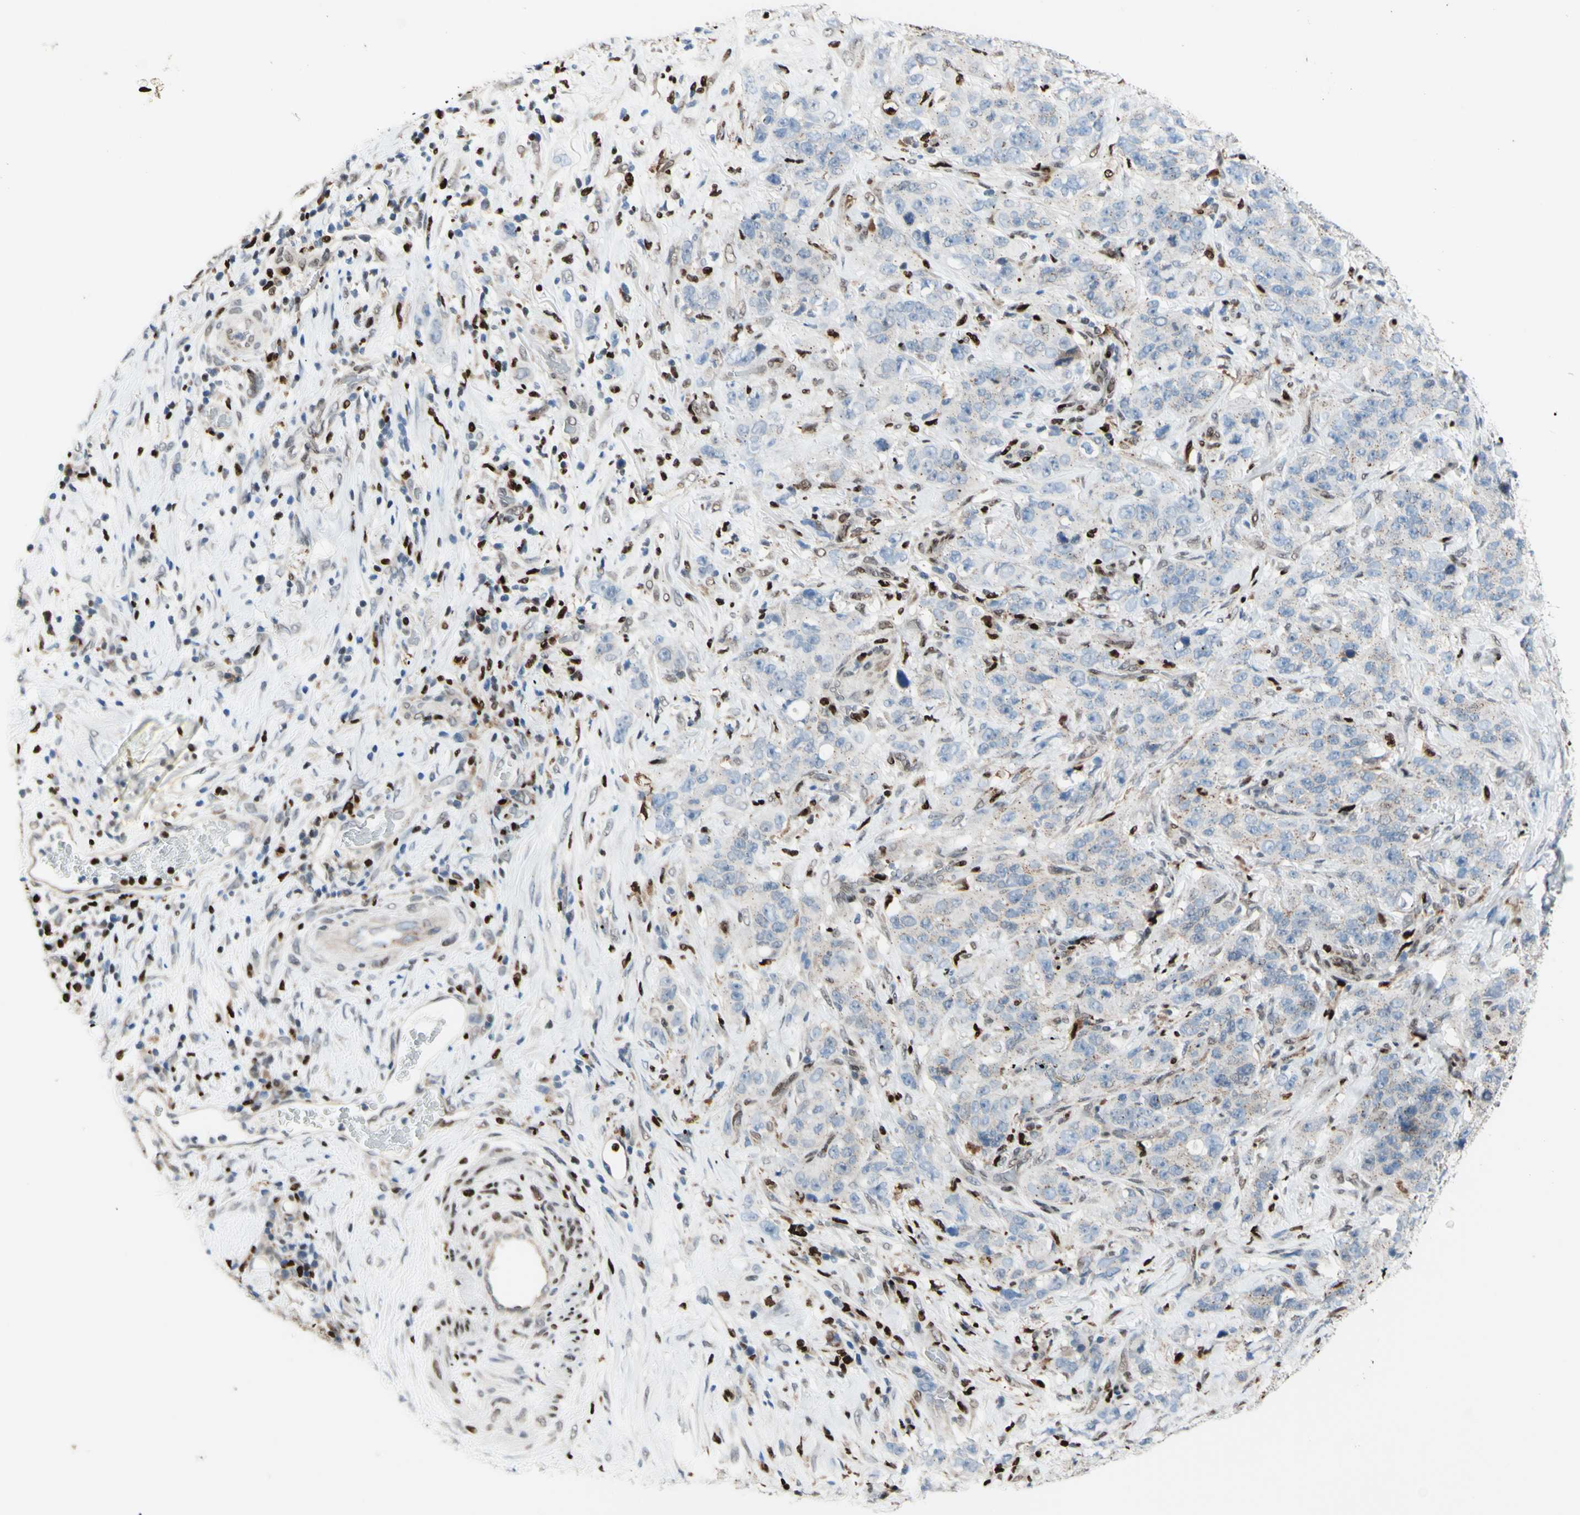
{"staining": {"intensity": "negative", "quantity": "none", "location": "none"}, "tissue": "stomach cancer", "cell_type": "Tumor cells", "image_type": "cancer", "snomed": [{"axis": "morphology", "description": "Adenocarcinoma, NOS"}, {"axis": "topography", "description": "Stomach"}], "caption": "An immunohistochemistry micrograph of adenocarcinoma (stomach) is shown. There is no staining in tumor cells of adenocarcinoma (stomach).", "gene": "EED", "patient": {"sex": "male", "age": 48}}